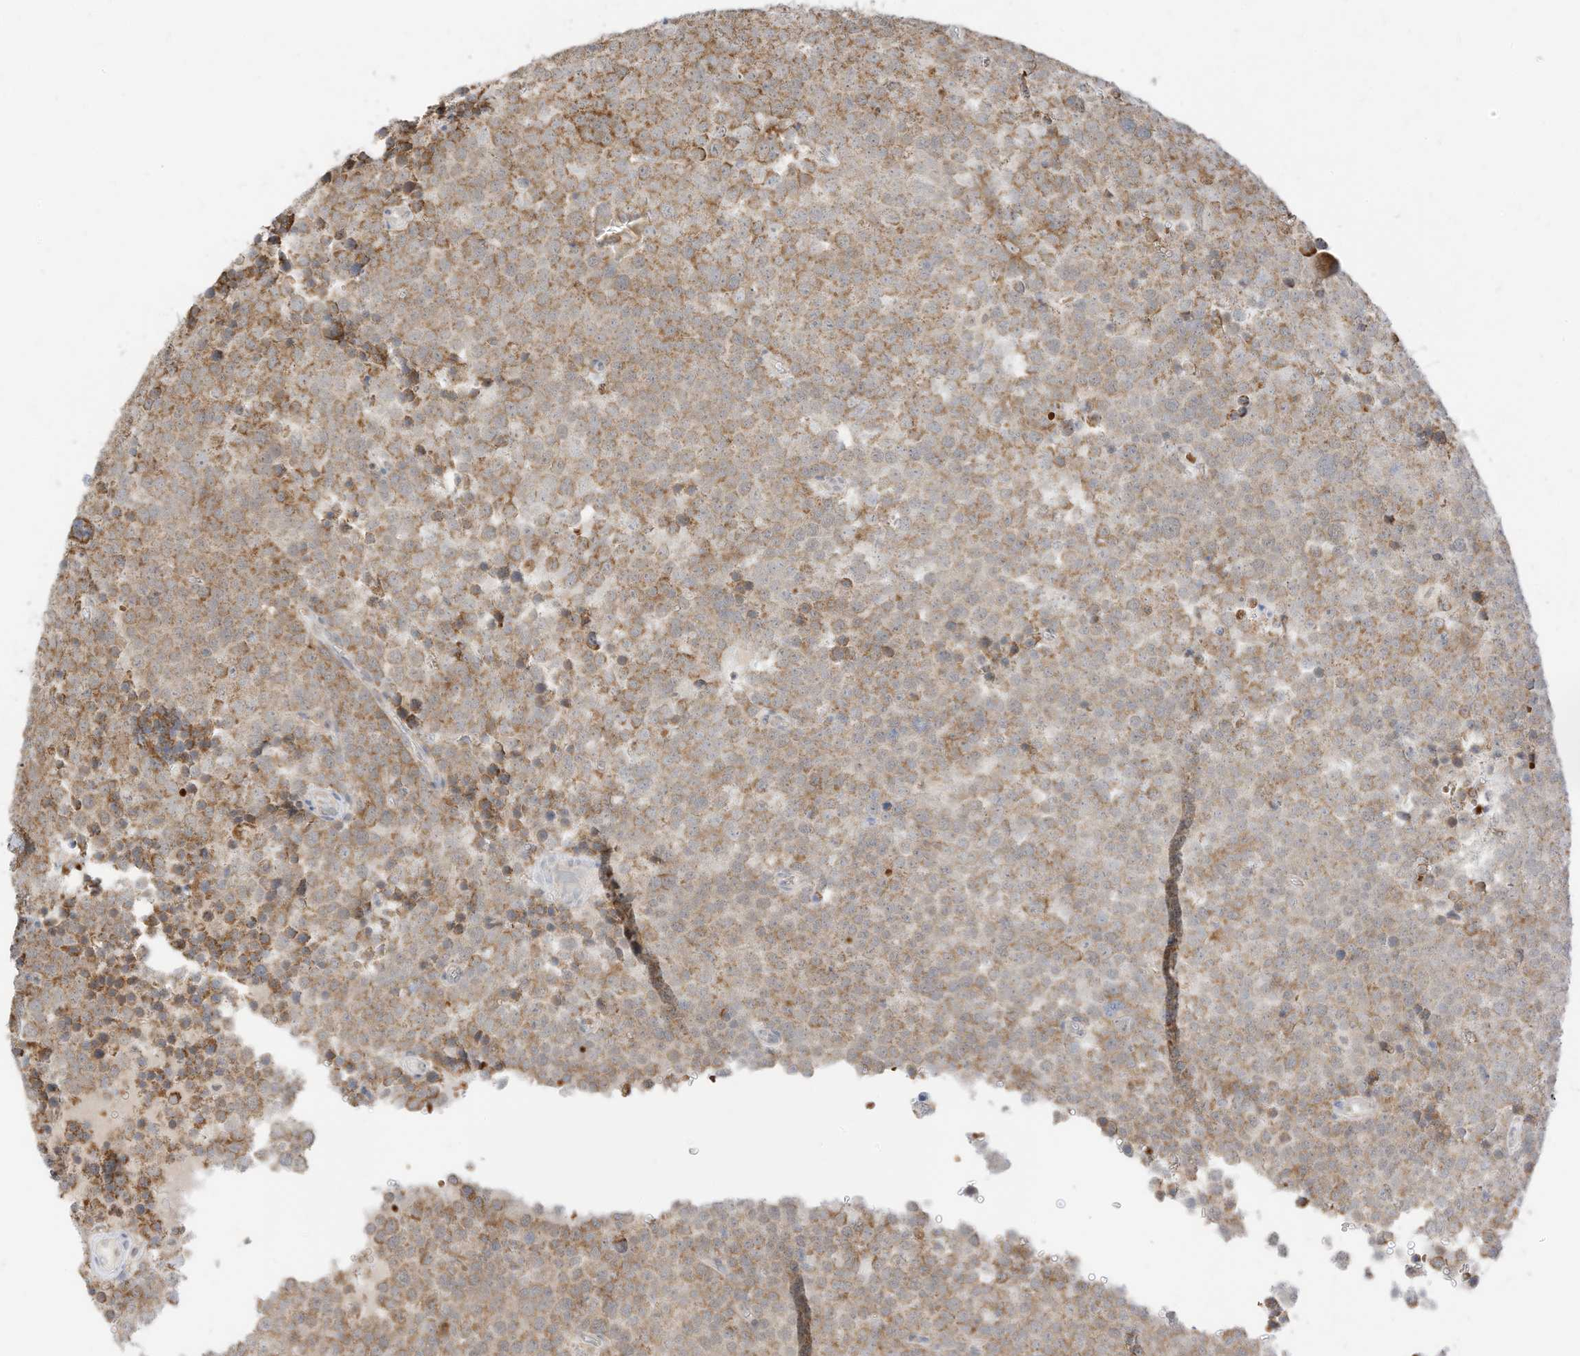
{"staining": {"intensity": "moderate", "quantity": ">75%", "location": "cytoplasmic/membranous"}, "tissue": "testis cancer", "cell_type": "Tumor cells", "image_type": "cancer", "snomed": [{"axis": "morphology", "description": "Seminoma, NOS"}, {"axis": "topography", "description": "Testis"}], "caption": "DAB (3,3'-diaminobenzidine) immunohistochemical staining of testis cancer (seminoma) reveals moderate cytoplasmic/membranous protein staining in about >75% of tumor cells.", "gene": "MTUS2", "patient": {"sex": "male", "age": 71}}